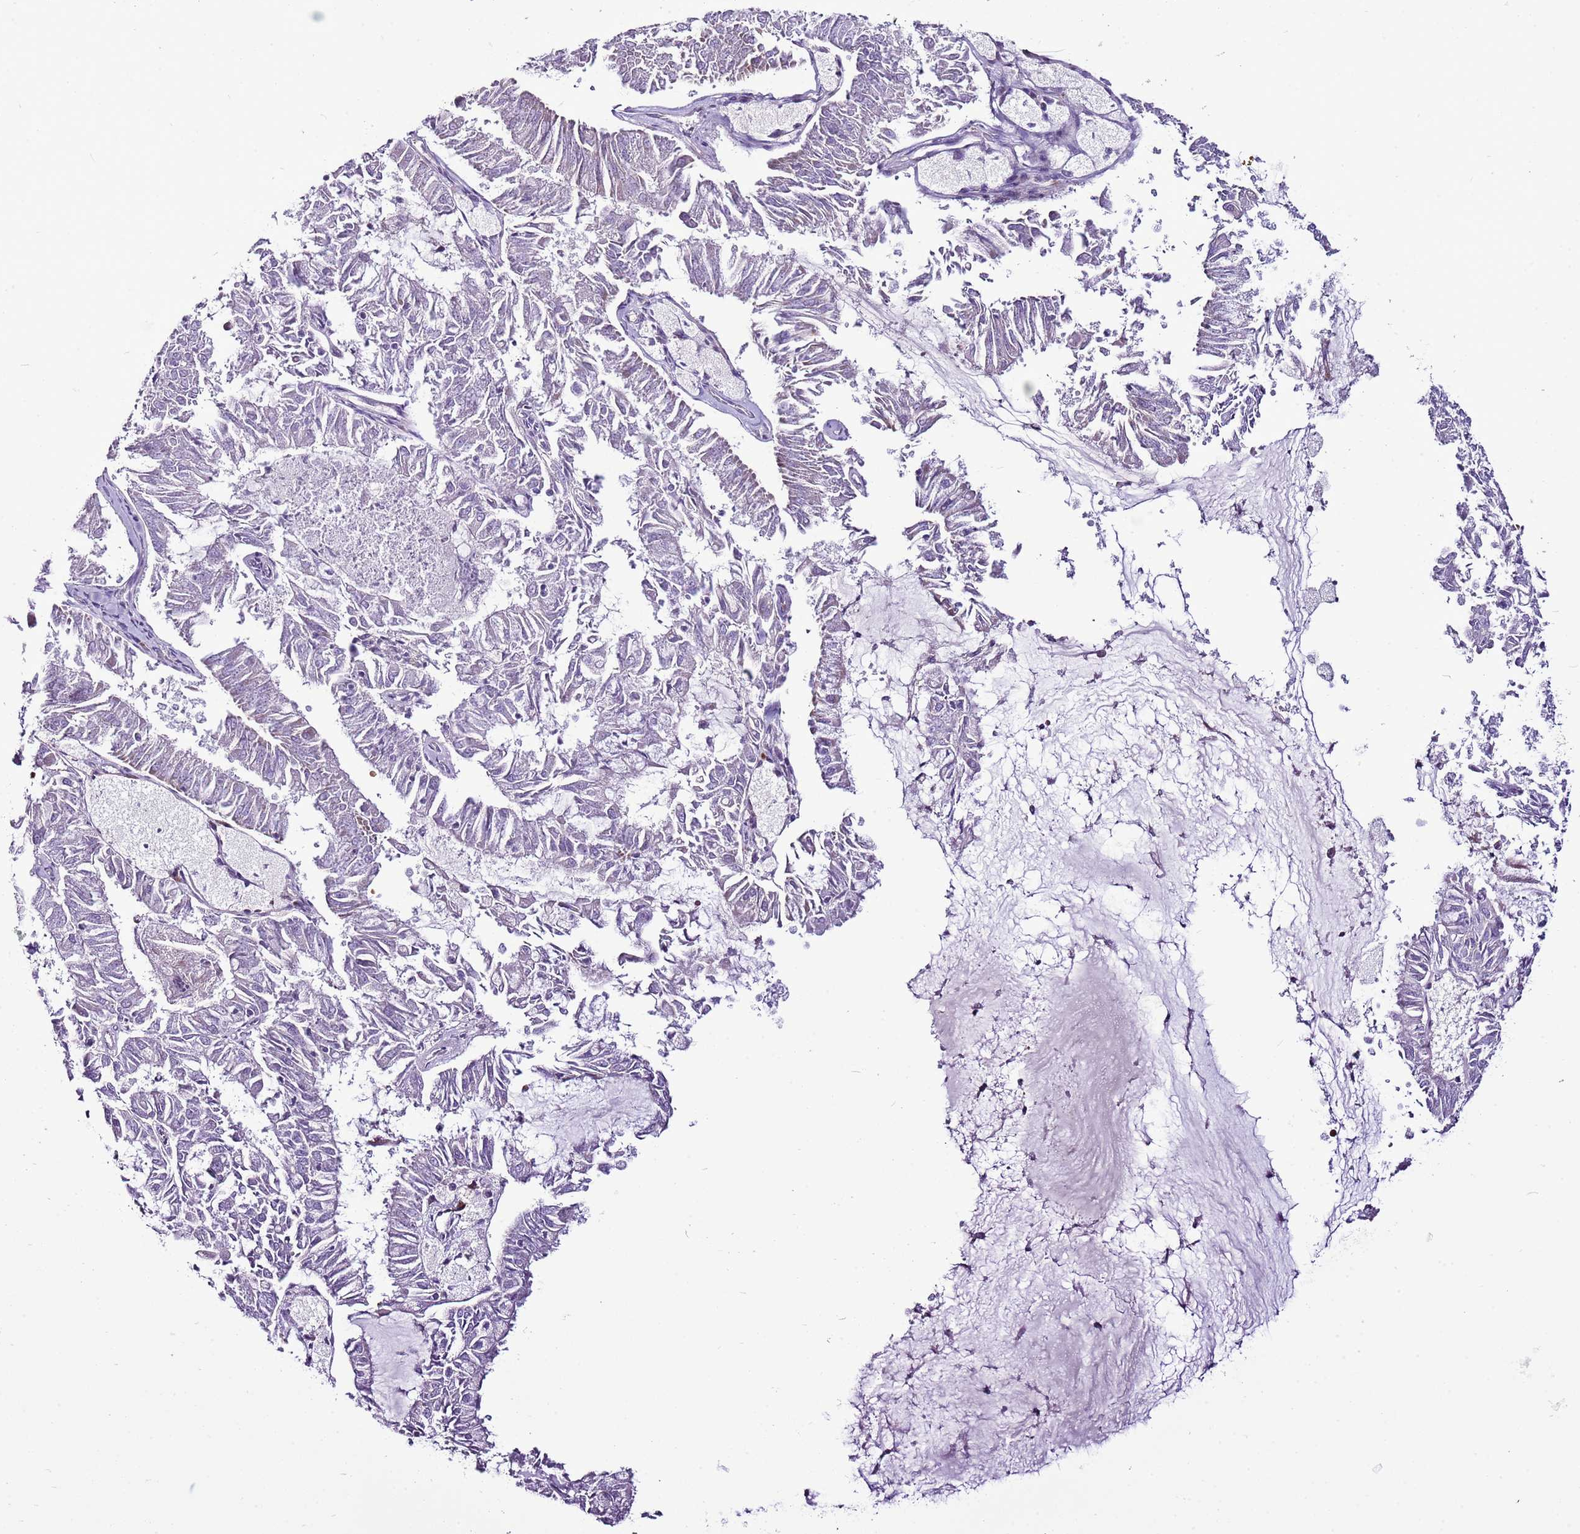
{"staining": {"intensity": "negative", "quantity": "none", "location": "none"}, "tissue": "endometrial cancer", "cell_type": "Tumor cells", "image_type": "cancer", "snomed": [{"axis": "morphology", "description": "Adenocarcinoma, NOS"}, {"axis": "topography", "description": "Endometrium"}], "caption": "The histopathology image shows no significant expression in tumor cells of endometrial cancer (adenocarcinoma).", "gene": "CHAC2", "patient": {"sex": "female", "age": 57}}